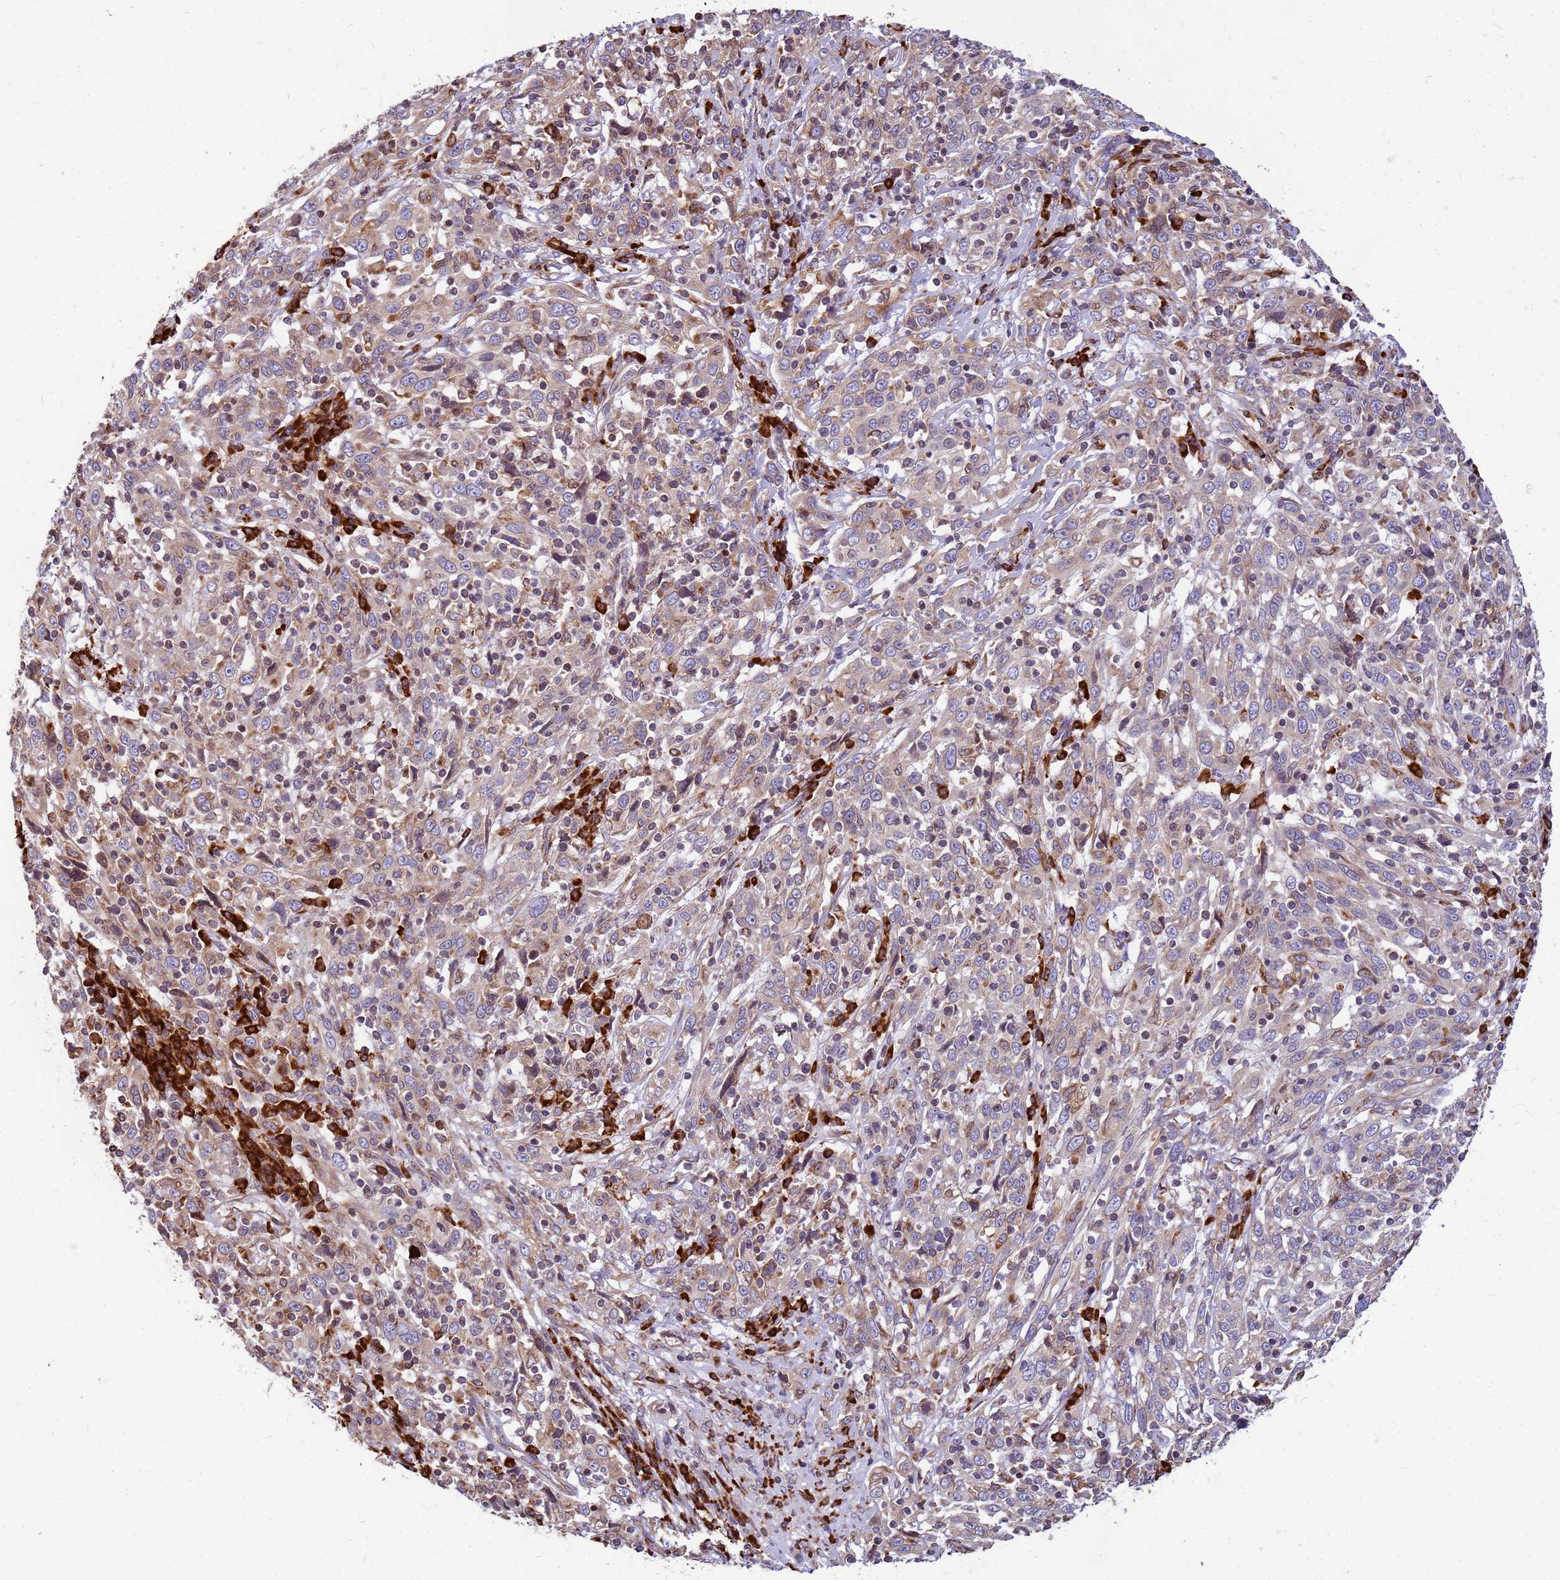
{"staining": {"intensity": "moderate", "quantity": "25%-75%", "location": "cytoplasmic/membranous"}, "tissue": "cervical cancer", "cell_type": "Tumor cells", "image_type": "cancer", "snomed": [{"axis": "morphology", "description": "Squamous cell carcinoma, NOS"}, {"axis": "topography", "description": "Cervix"}], "caption": "About 25%-75% of tumor cells in squamous cell carcinoma (cervical) reveal moderate cytoplasmic/membranous protein positivity as visualized by brown immunohistochemical staining.", "gene": "SSR4", "patient": {"sex": "female", "age": 46}}